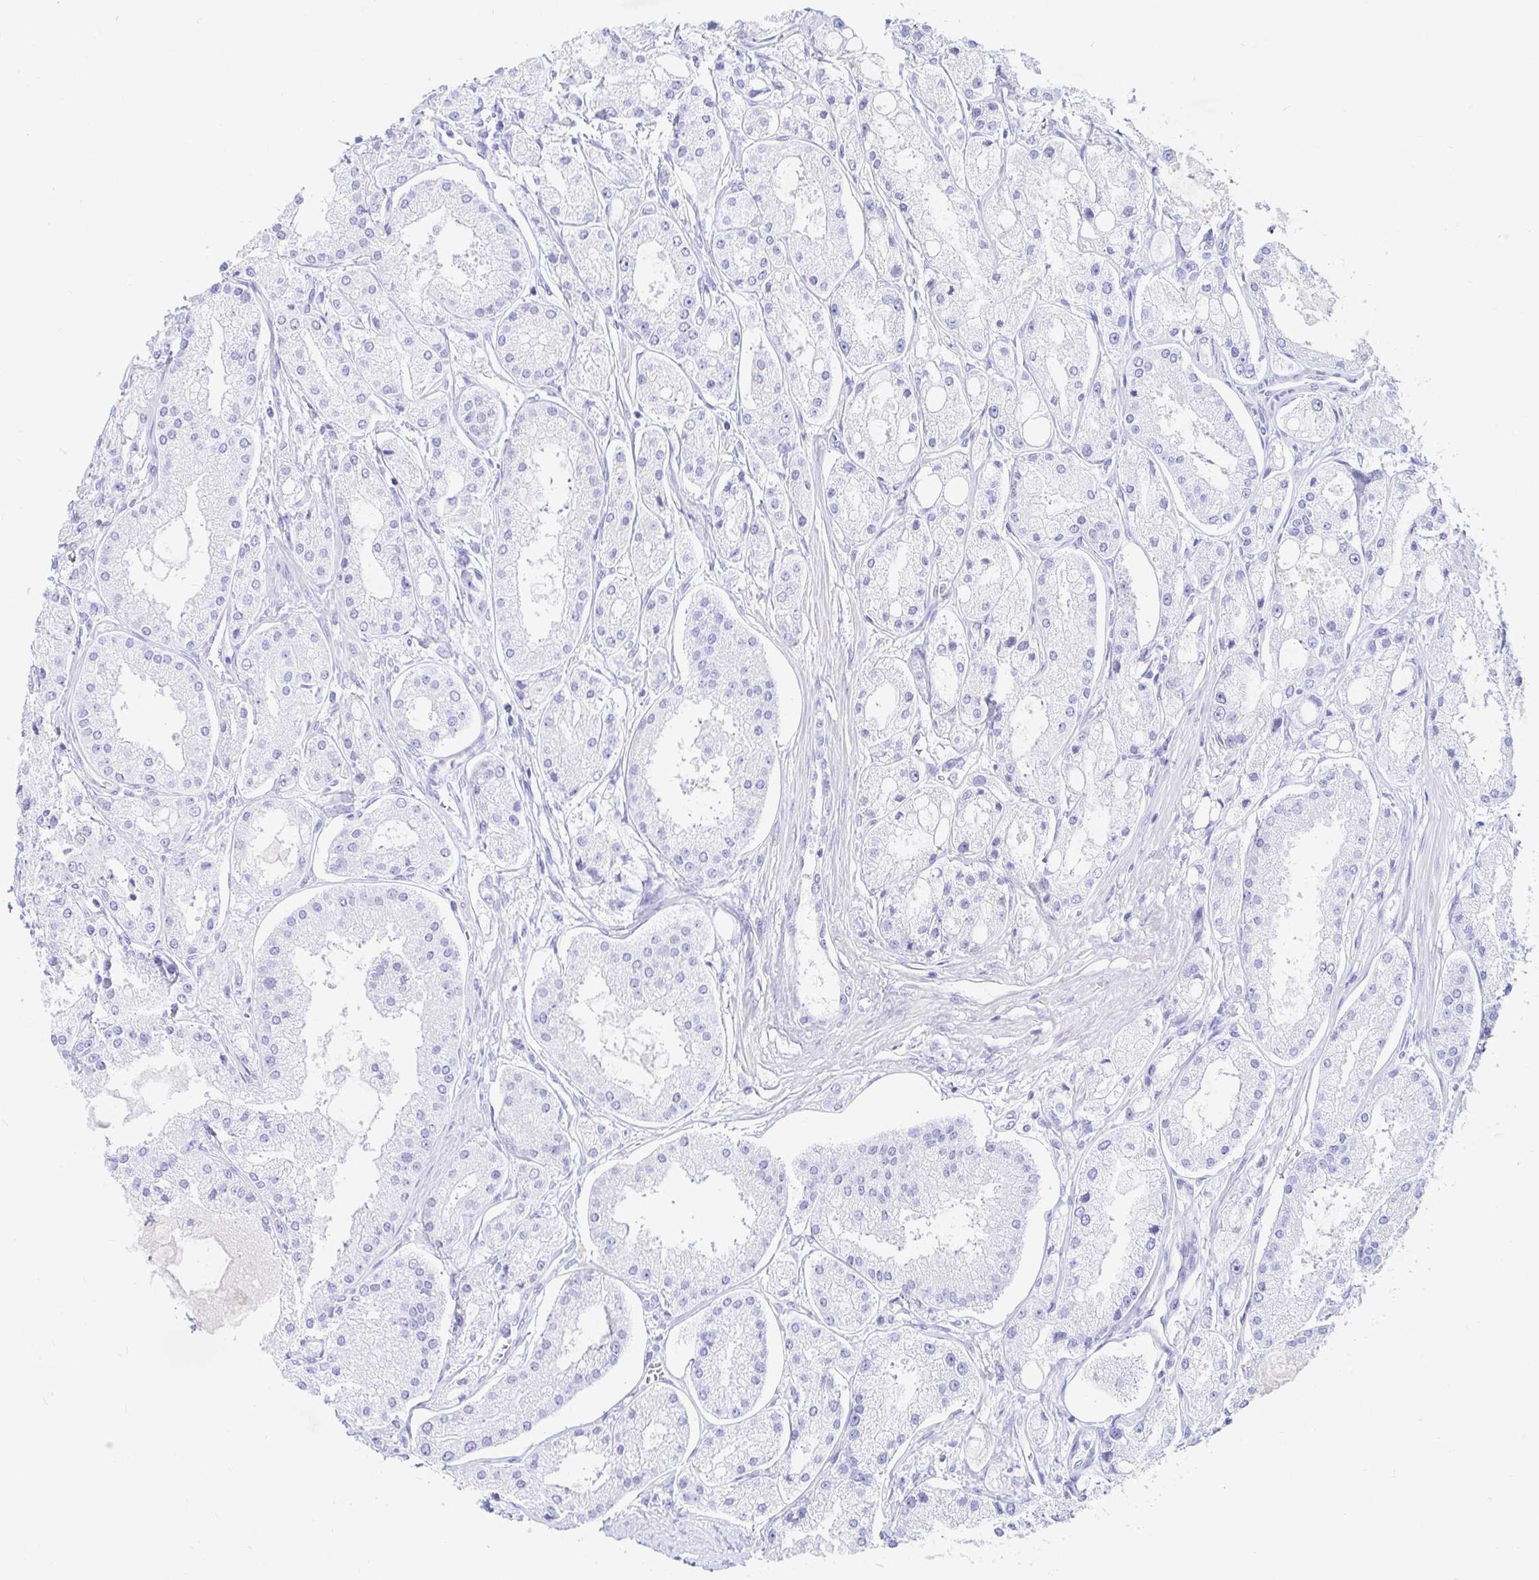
{"staining": {"intensity": "negative", "quantity": "none", "location": "none"}, "tissue": "prostate cancer", "cell_type": "Tumor cells", "image_type": "cancer", "snomed": [{"axis": "morphology", "description": "Adenocarcinoma, High grade"}, {"axis": "topography", "description": "Prostate"}], "caption": "Prostate high-grade adenocarcinoma stained for a protein using IHC reveals no positivity tumor cells.", "gene": "NR2E1", "patient": {"sex": "male", "age": 66}}